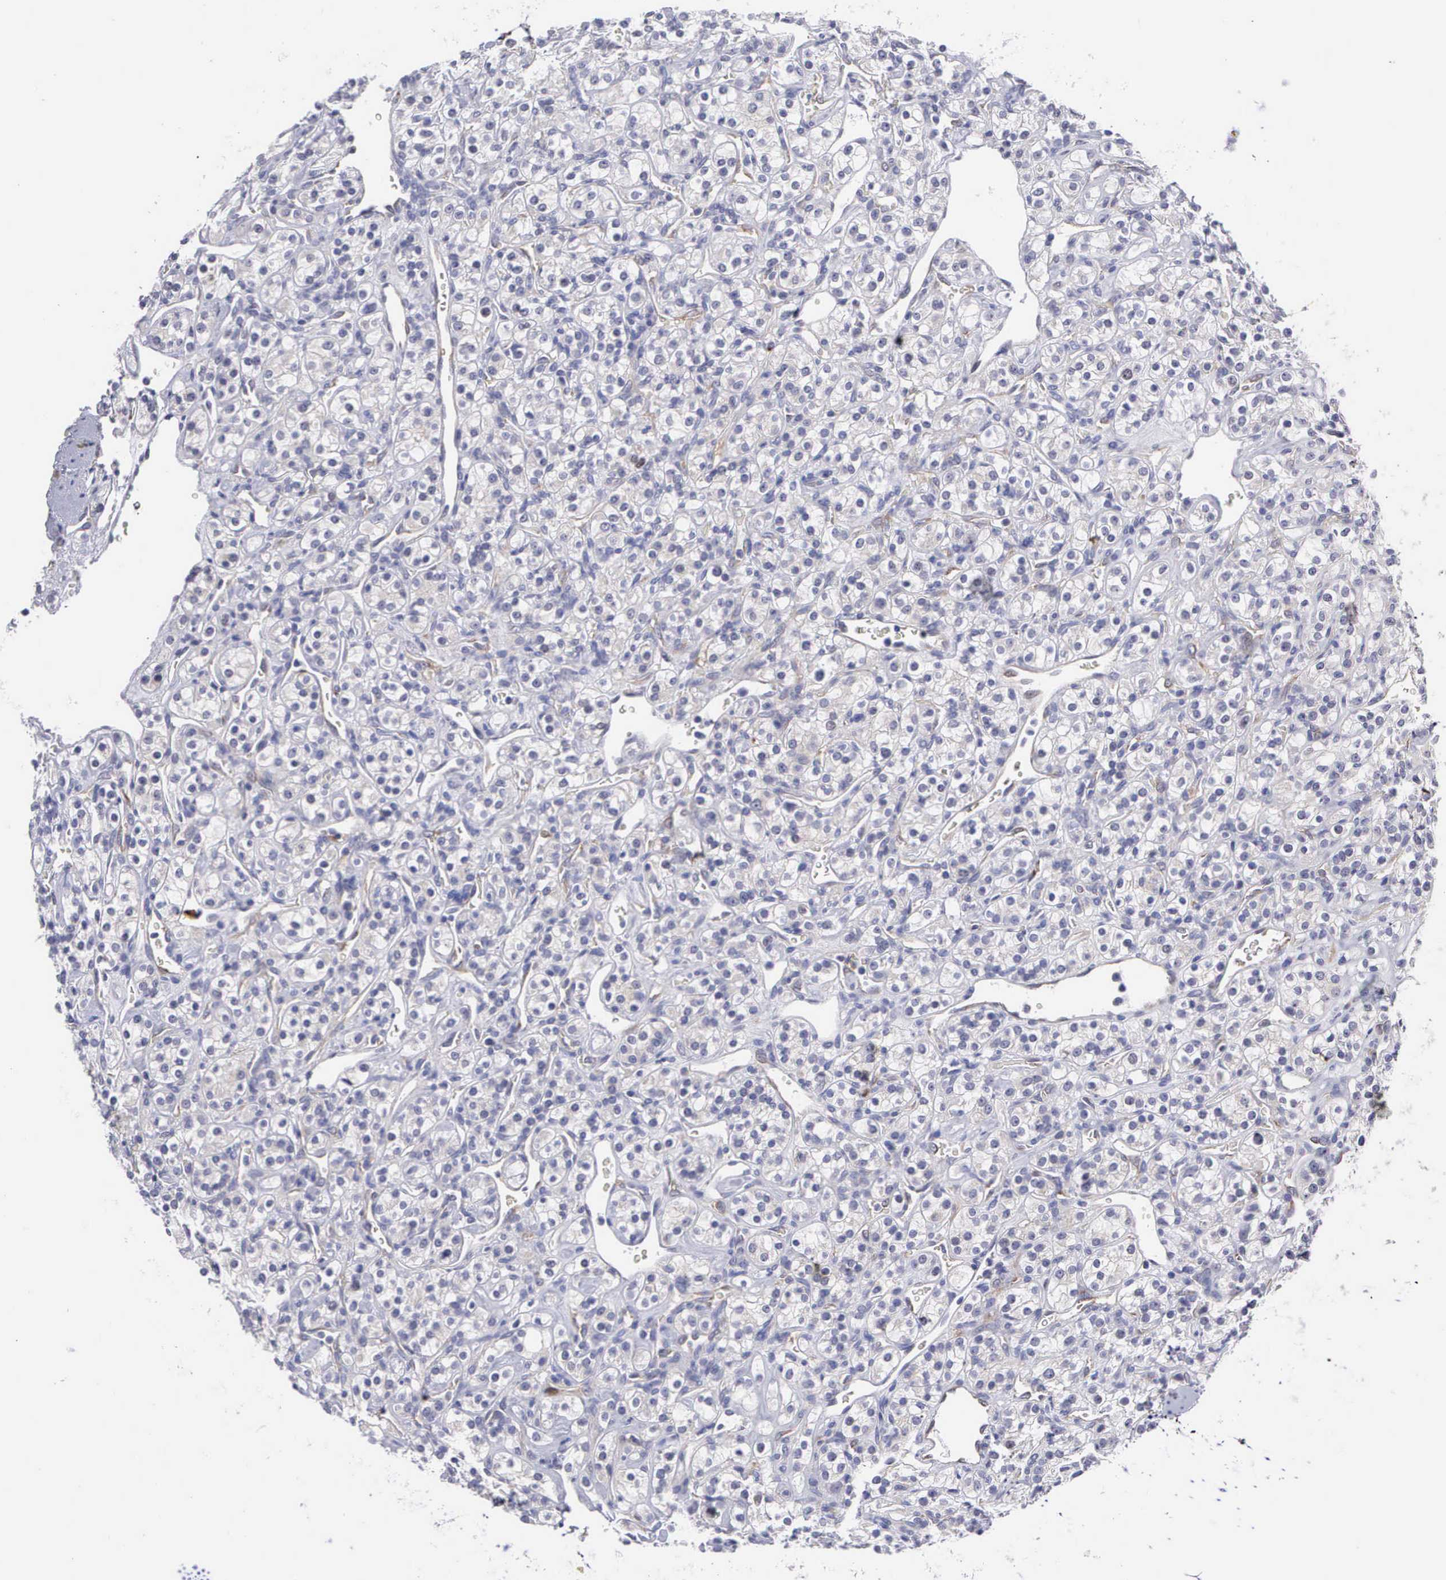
{"staining": {"intensity": "negative", "quantity": "none", "location": "none"}, "tissue": "renal cancer", "cell_type": "Tumor cells", "image_type": "cancer", "snomed": [{"axis": "morphology", "description": "Adenocarcinoma, NOS"}, {"axis": "topography", "description": "Kidney"}], "caption": "Immunohistochemistry (IHC) of human renal cancer exhibits no expression in tumor cells.", "gene": "MAST4", "patient": {"sex": "male", "age": 77}}